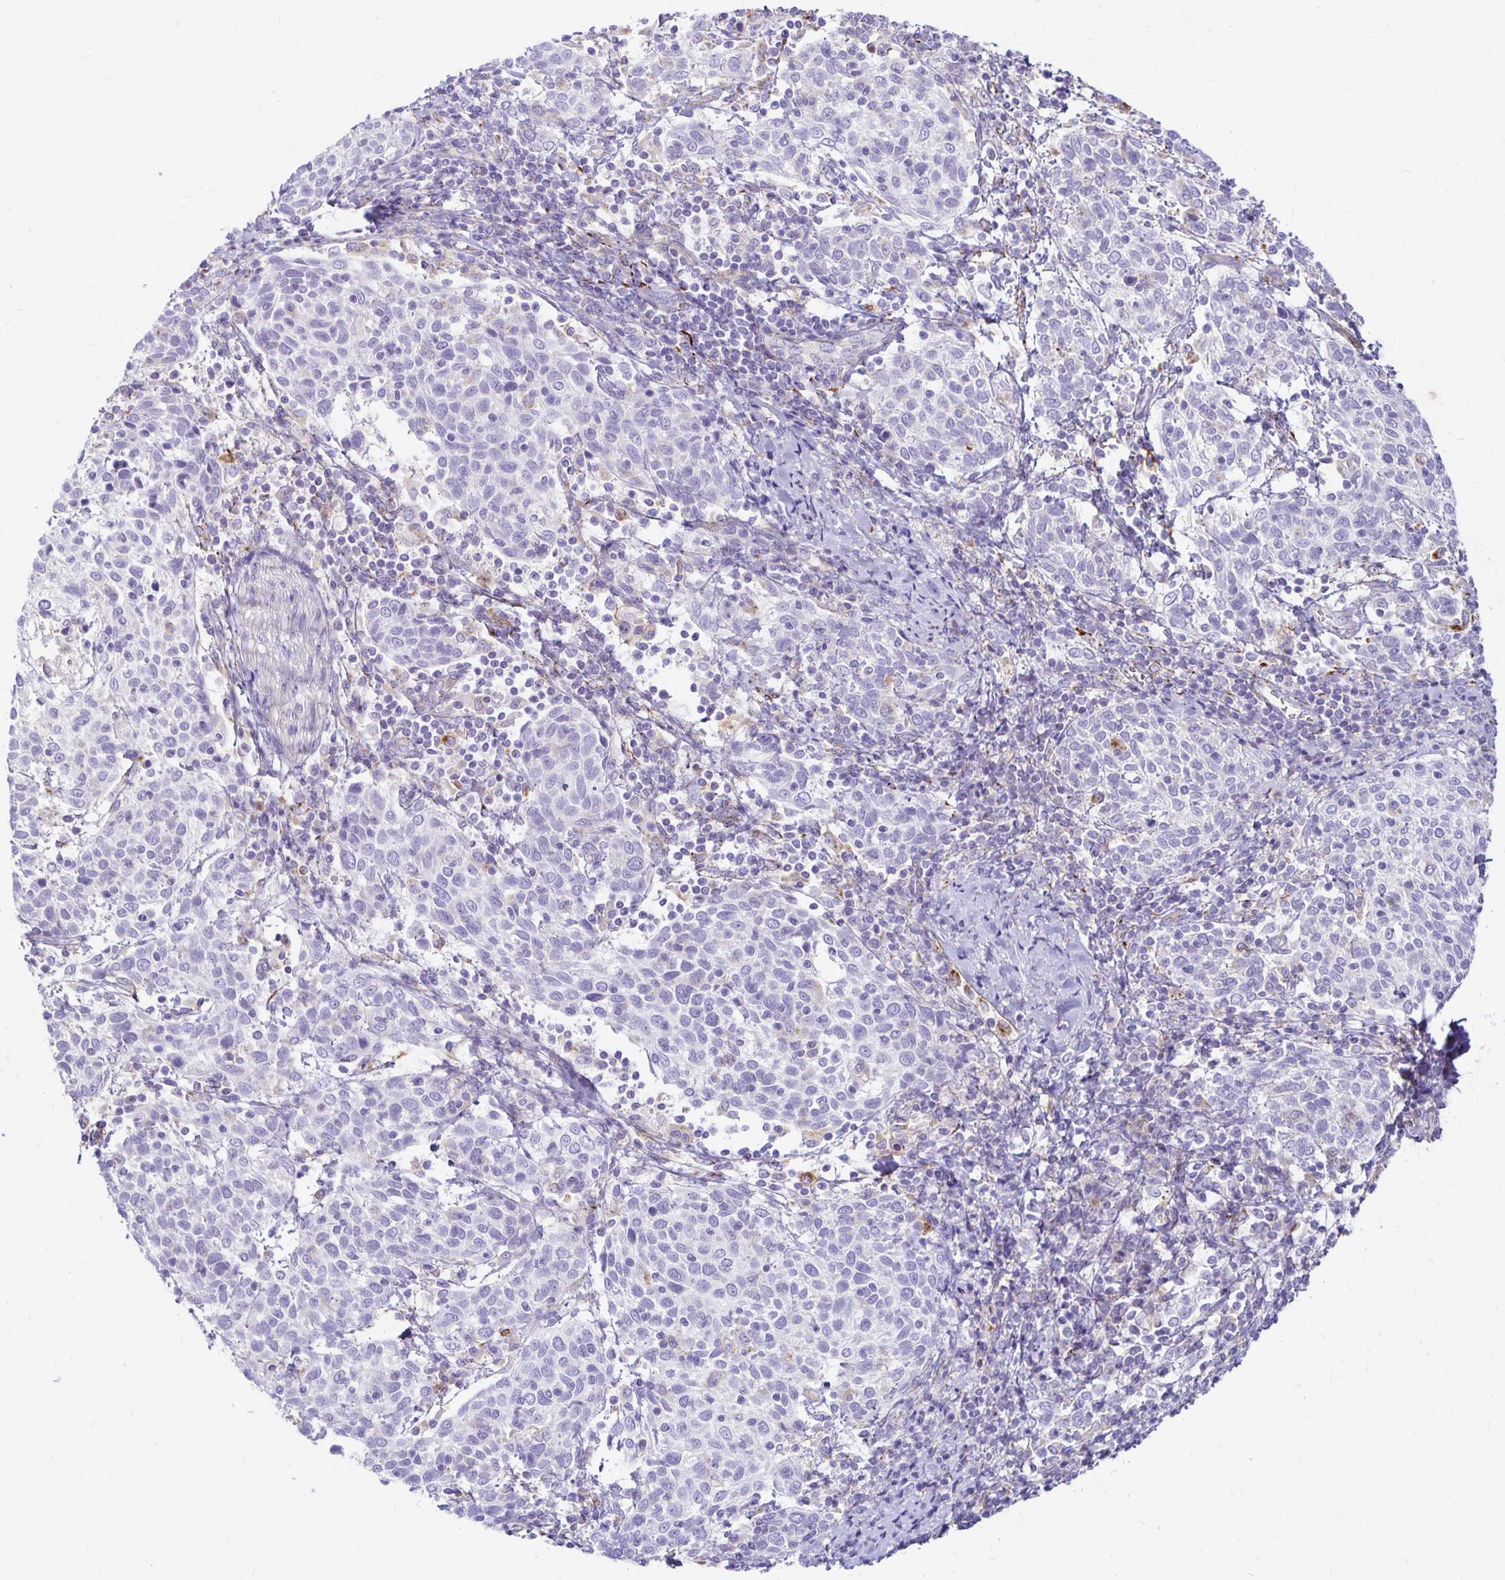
{"staining": {"intensity": "negative", "quantity": "none", "location": "none"}, "tissue": "cervical cancer", "cell_type": "Tumor cells", "image_type": "cancer", "snomed": [{"axis": "morphology", "description": "Squamous cell carcinoma, NOS"}, {"axis": "topography", "description": "Cervix"}], "caption": "A high-resolution histopathology image shows immunohistochemistry (IHC) staining of cervical squamous cell carcinoma, which shows no significant staining in tumor cells.", "gene": "TTYH1", "patient": {"sex": "female", "age": 61}}